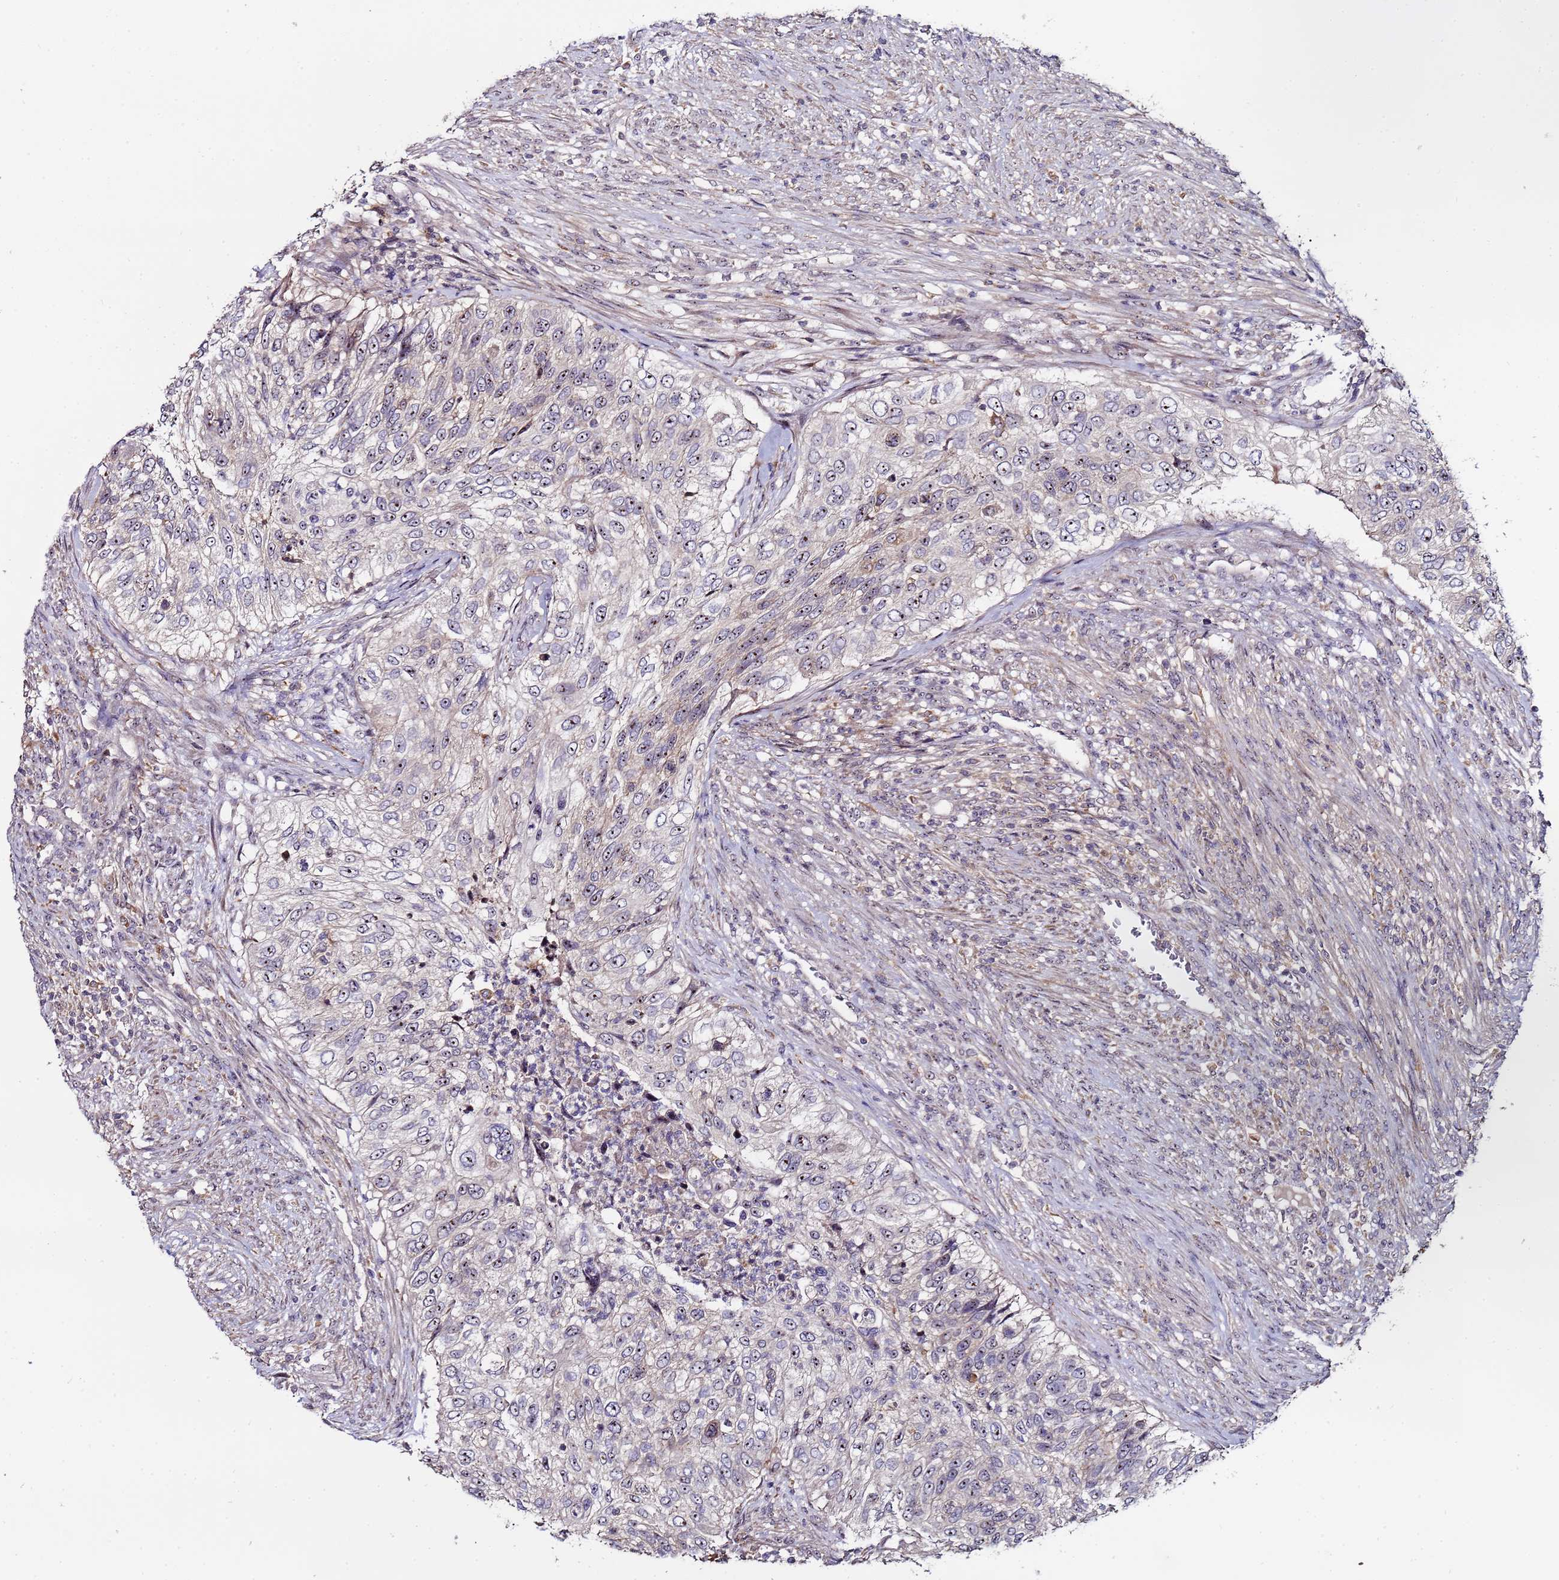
{"staining": {"intensity": "moderate", "quantity": "25%-75%", "location": "nuclear"}, "tissue": "urothelial cancer", "cell_type": "Tumor cells", "image_type": "cancer", "snomed": [{"axis": "morphology", "description": "Urothelial carcinoma, High grade"}, {"axis": "topography", "description": "Urinary bladder"}], "caption": "A high-resolution photomicrograph shows immunohistochemistry staining of high-grade urothelial carcinoma, which reveals moderate nuclear staining in about 25%-75% of tumor cells. (Stains: DAB in brown, nuclei in blue, Microscopy: brightfield microscopy at high magnification).", "gene": "KRI1", "patient": {"sex": "female", "age": 60}}